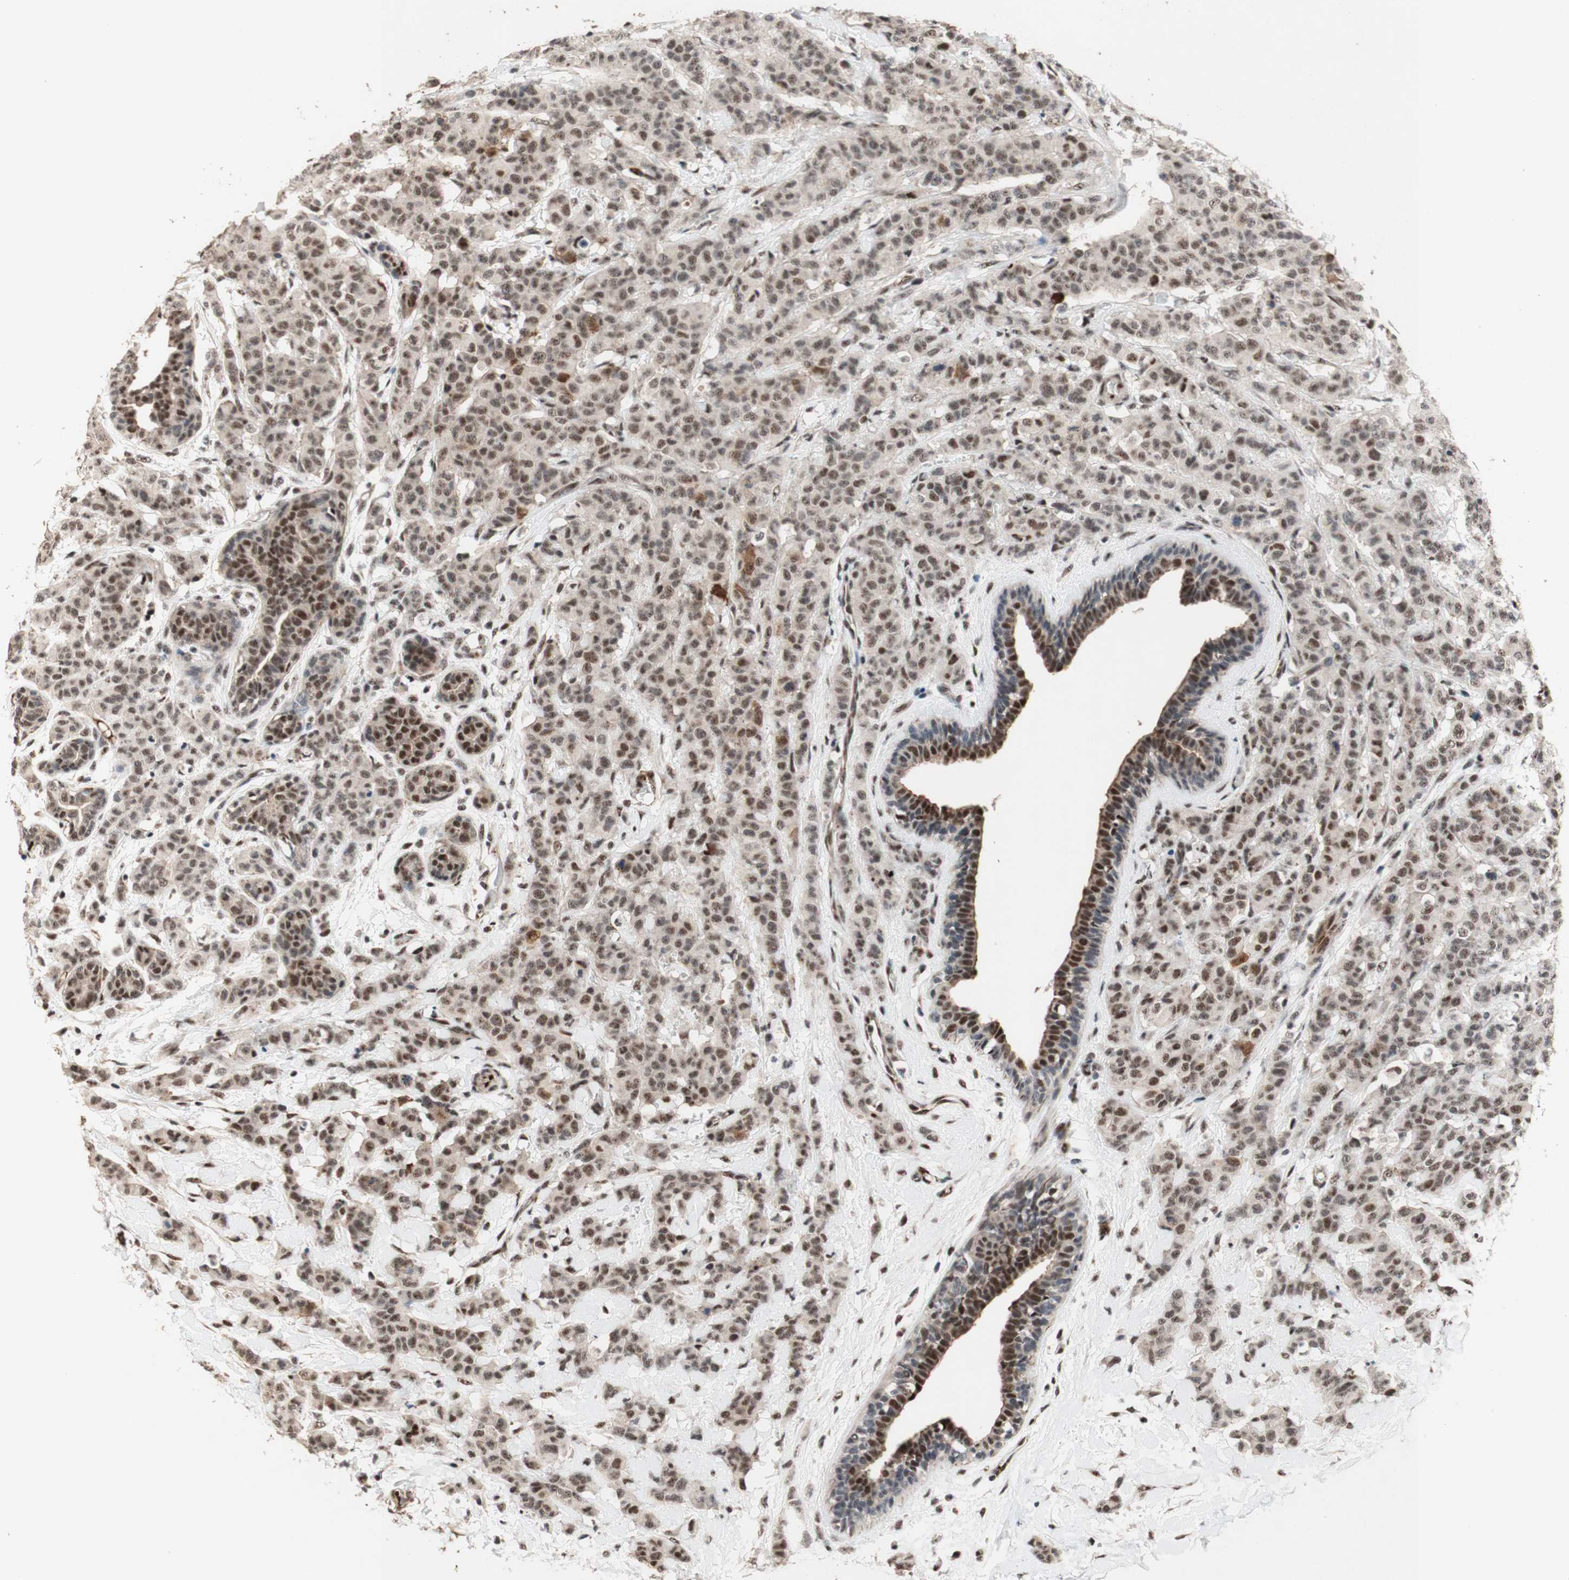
{"staining": {"intensity": "moderate", "quantity": ">75%", "location": "nuclear"}, "tissue": "breast cancer", "cell_type": "Tumor cells", "image_type": "cancer", "snomed": [{"axis": "morphology", "description": "Normal tissue, NOS"}, {"axis": "morphology", "description": "Duct carcinoma"}, {"axis": "topography", "description": "Breast"}], "caption": "Tumor cells reveal medium levels of moderate nuclear positivity in approximately >75% of cells in human breast cancer. The staining was performed using DAB, with brown indicating positive protein expression. Nuclei are stained blue with hematoxylin.", "gene": "TLE1", "patient": {"sex": "female", "age": 40}}